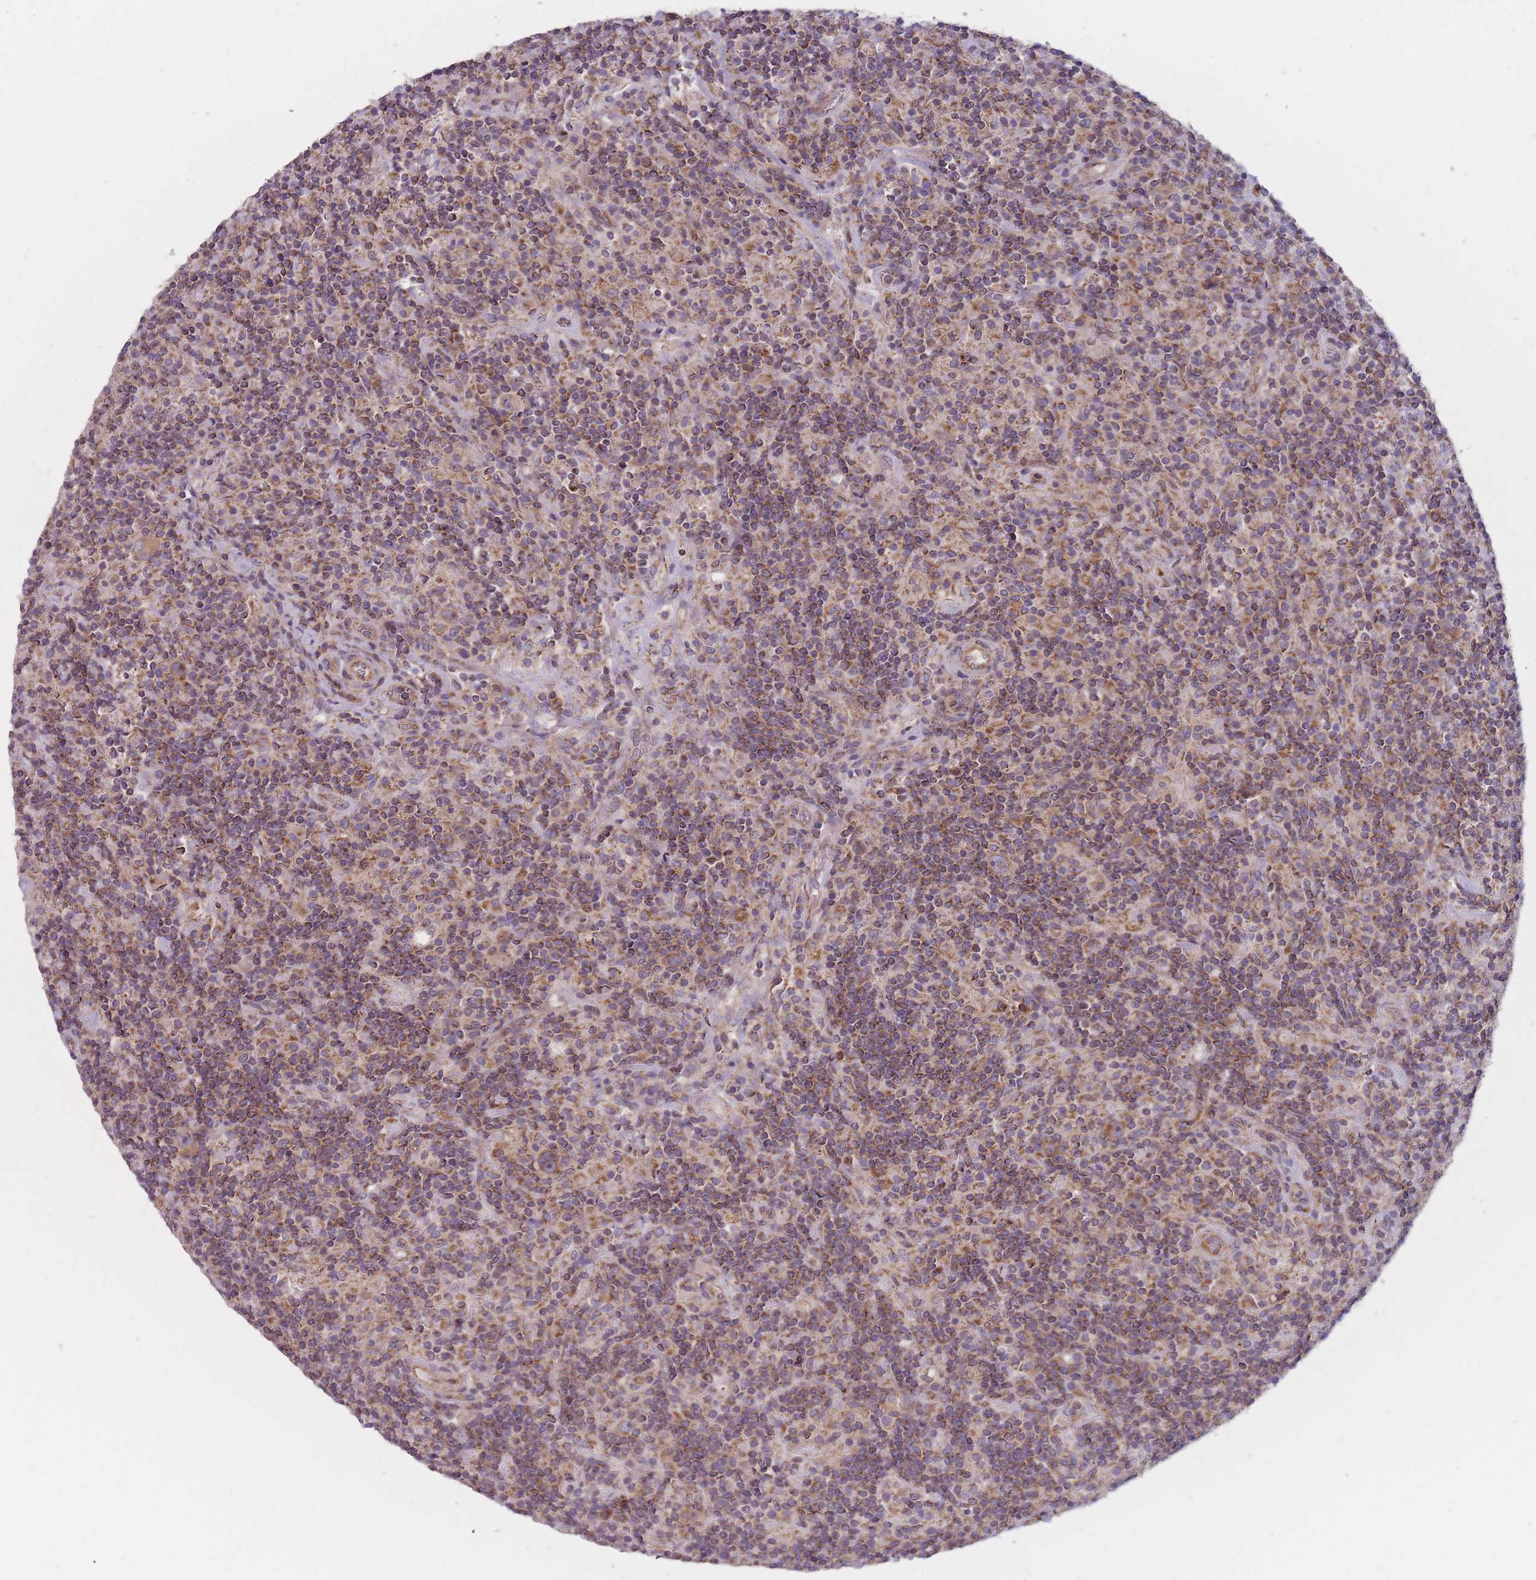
{"staining": {"intensity": "moderate", "quantity": ">75%", "location": "cytoplasmic/membranous"}, "tissue": "lymphoma", "cell_type": "Tumor cells", "image_type": "cancer", "snomed": [{"axis": "morphology", "description": "Hodgkin's disease, NOS"}, {"axis": "topography", "description": "Lymph node"}], "caption": "Protein expression analysis of human lymphoma reveals moderate cytoplasmic/membranous staining in about >75% of tumor cells.", "gene": "NDUFA9", "patient": {"sex": "male", "age": 70}}